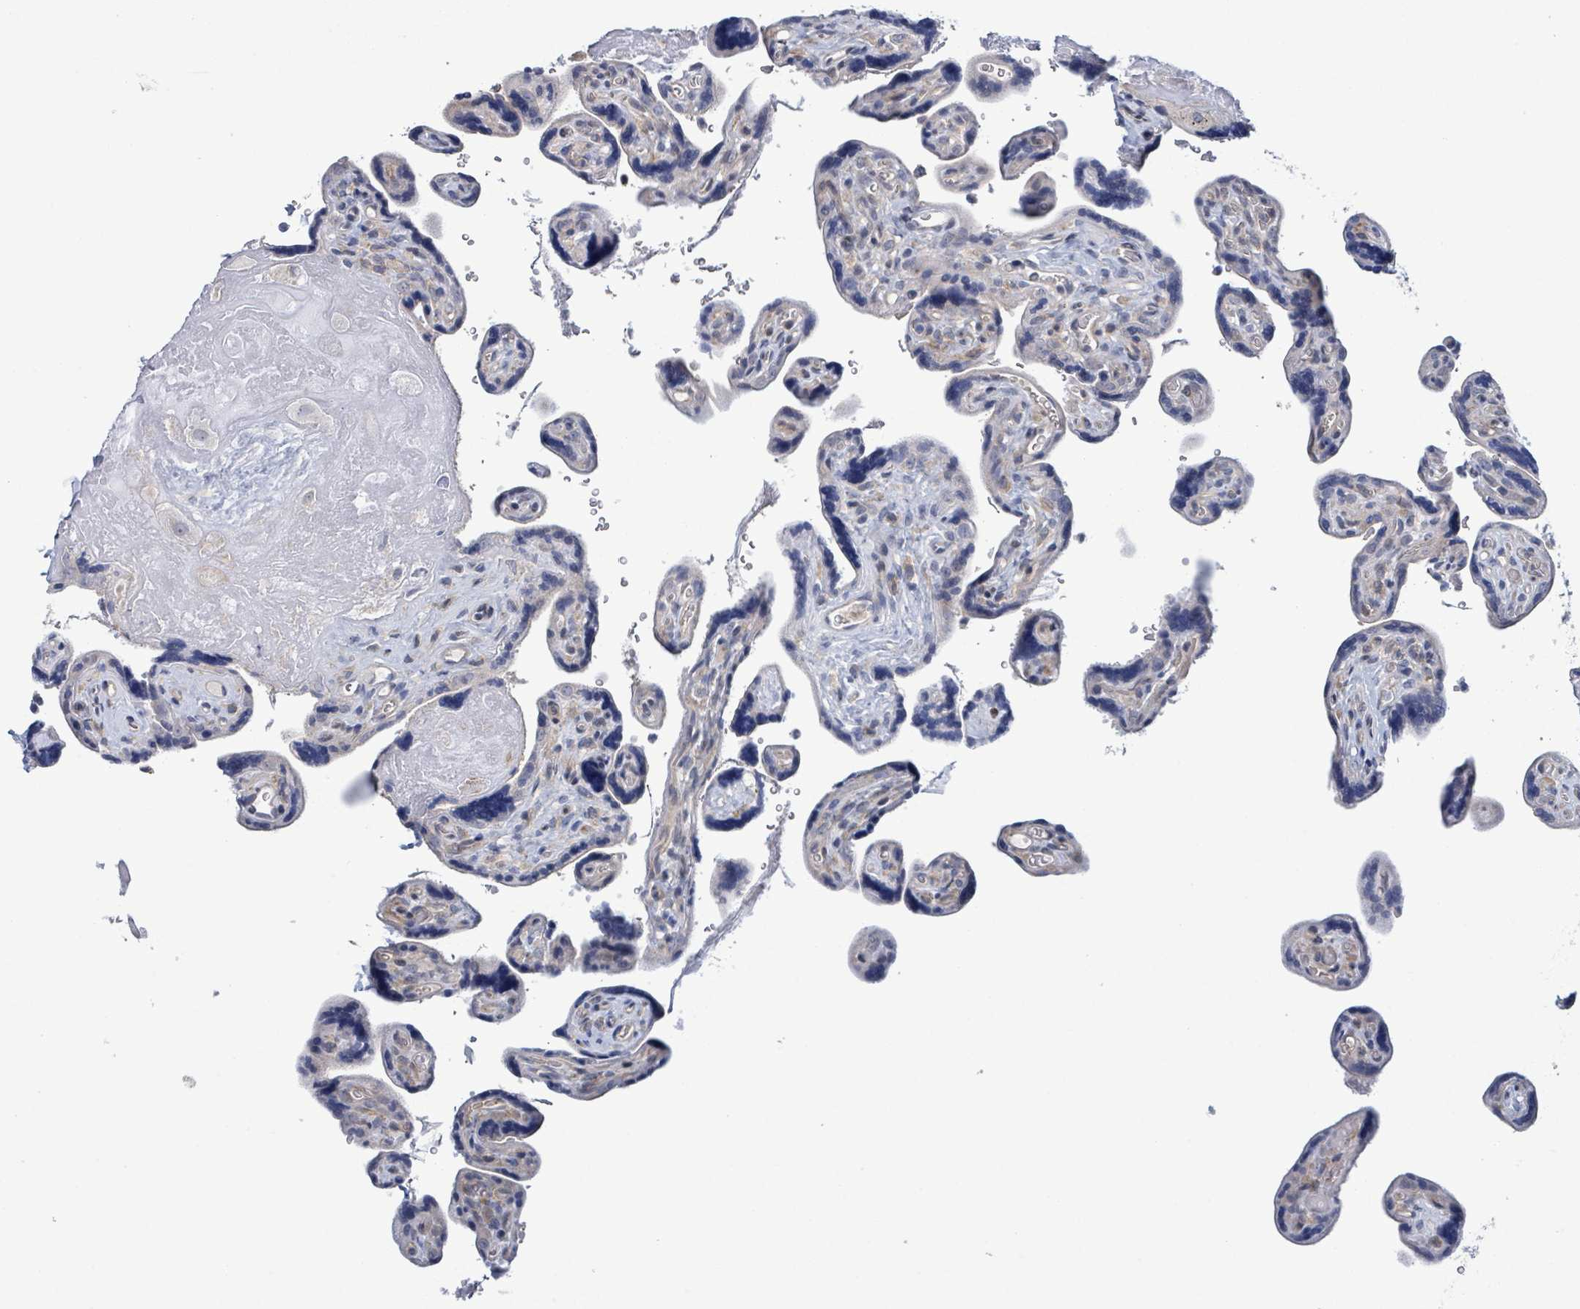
{"staining": {"intensity": "negative", "quantity": "none", "location": "none"}, "tissue": "placenta", "cell_type": "Decidual cells", "image_type": "normal", "snomed": [{"axis": "morphology", "description": "Normal tissue, NOS"}, {"axis": "topography", "description": "Placenta"}], "caption": "Immunohistochemistry photomicrograph of unremarkable placenta: placenta stained with DAB exhibits no significant protein expression in decidual cells.", "gene": "C9orf152", "patient": {"sex": "female", "age": 39}}